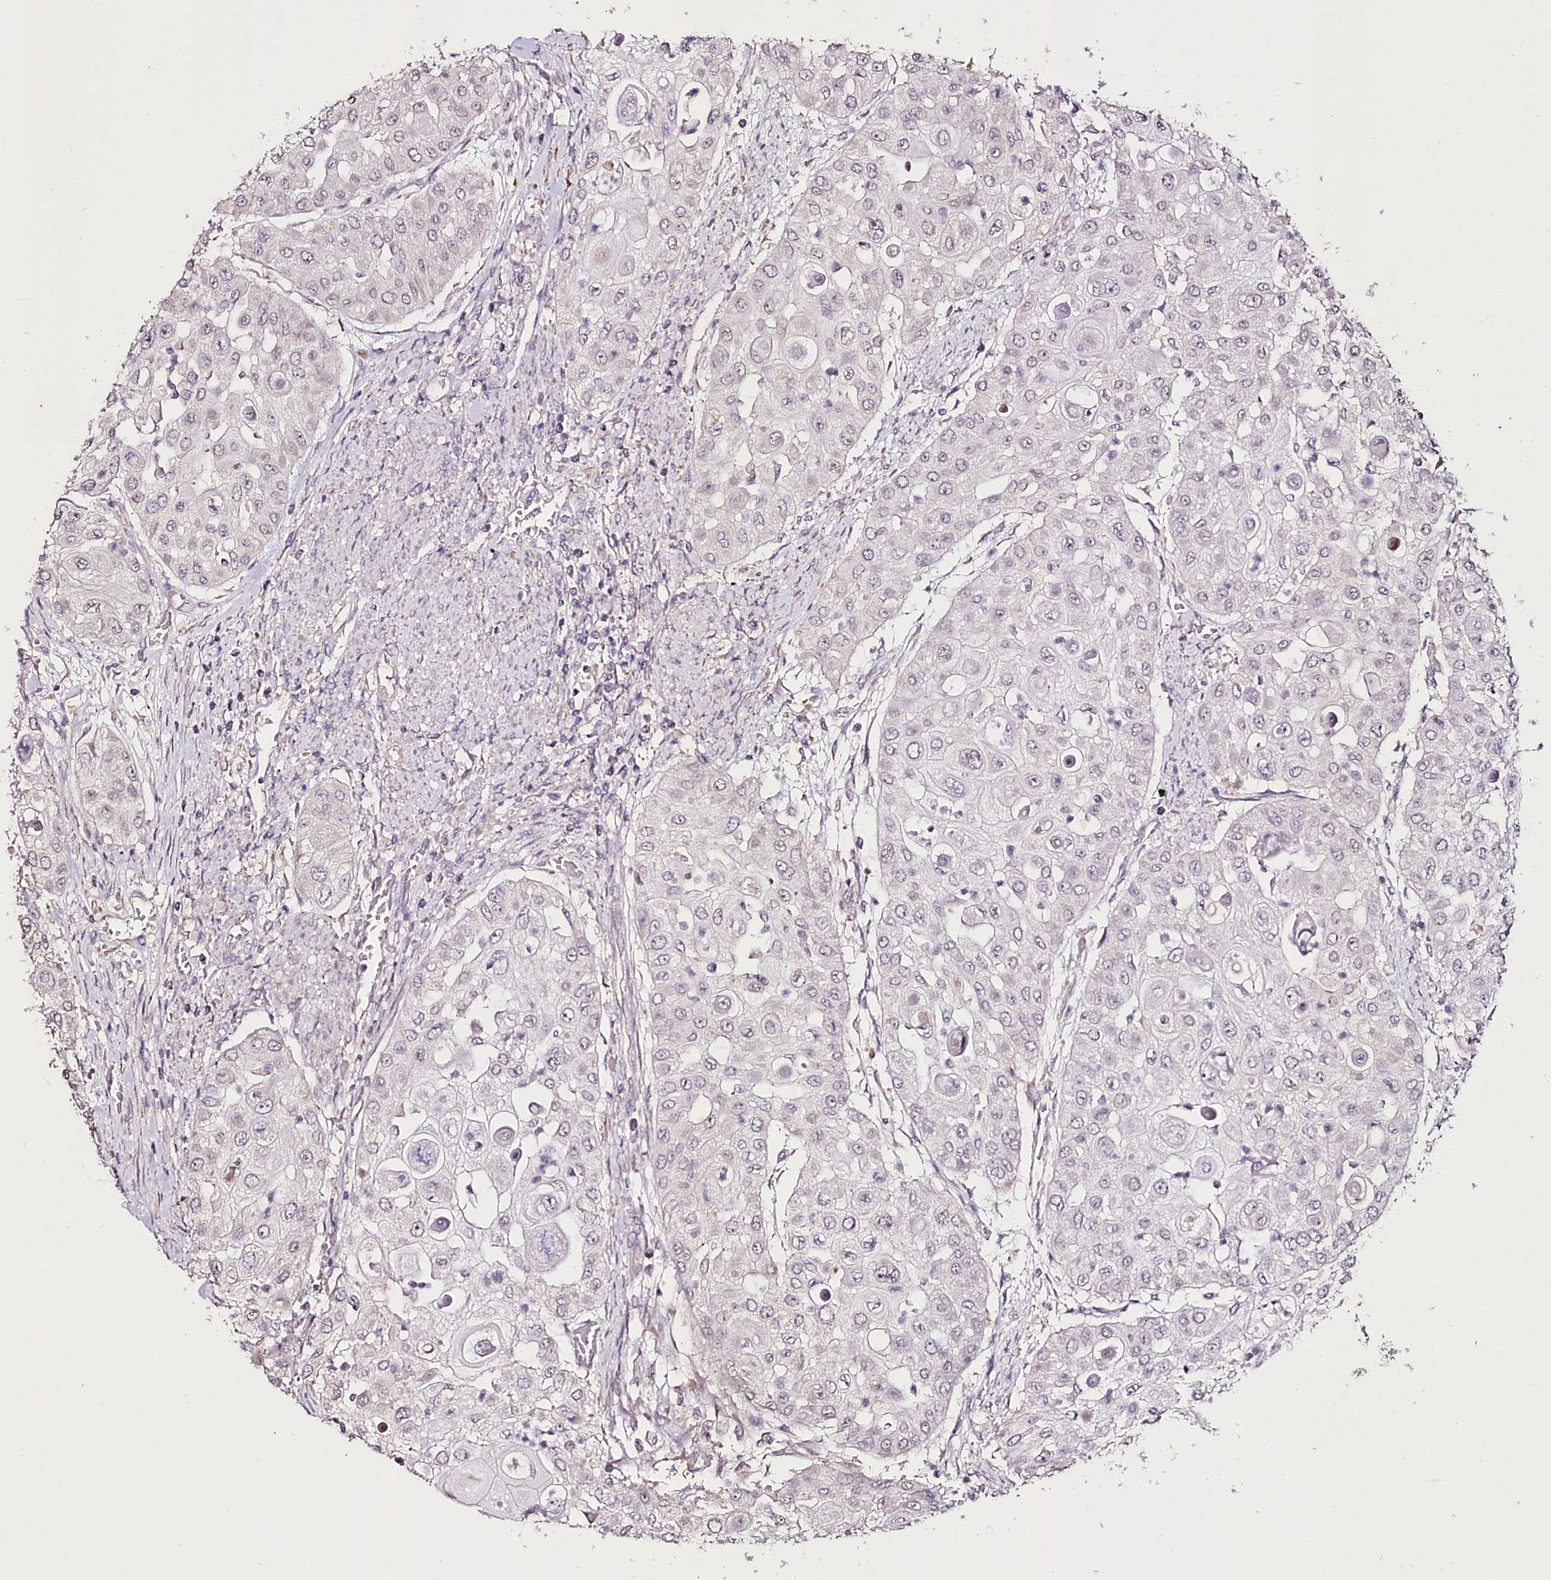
{"staining": {"intensity": "negative", "quantity": "none", "location": "none"}, "tissue": "urothelial cancer", "cell_type": "Tumor cells", "image_type": "cancer", "snomed": [{"axis": "morphology", "description": "Urothelial carcinoma, High grade"}, {"axis": "topography", "description": "Urinary bladder"}], "caption": "DAB immunohistochemical staining of human high-grade urothelial carcinoma reveals no significant positivity in tumor cells. The staining is performed using DAB brown chromogen with nuclei counter-stained in using hematoxylin.", "gene": "CARD19", "patient": {"sex": "female", "age": 79}}